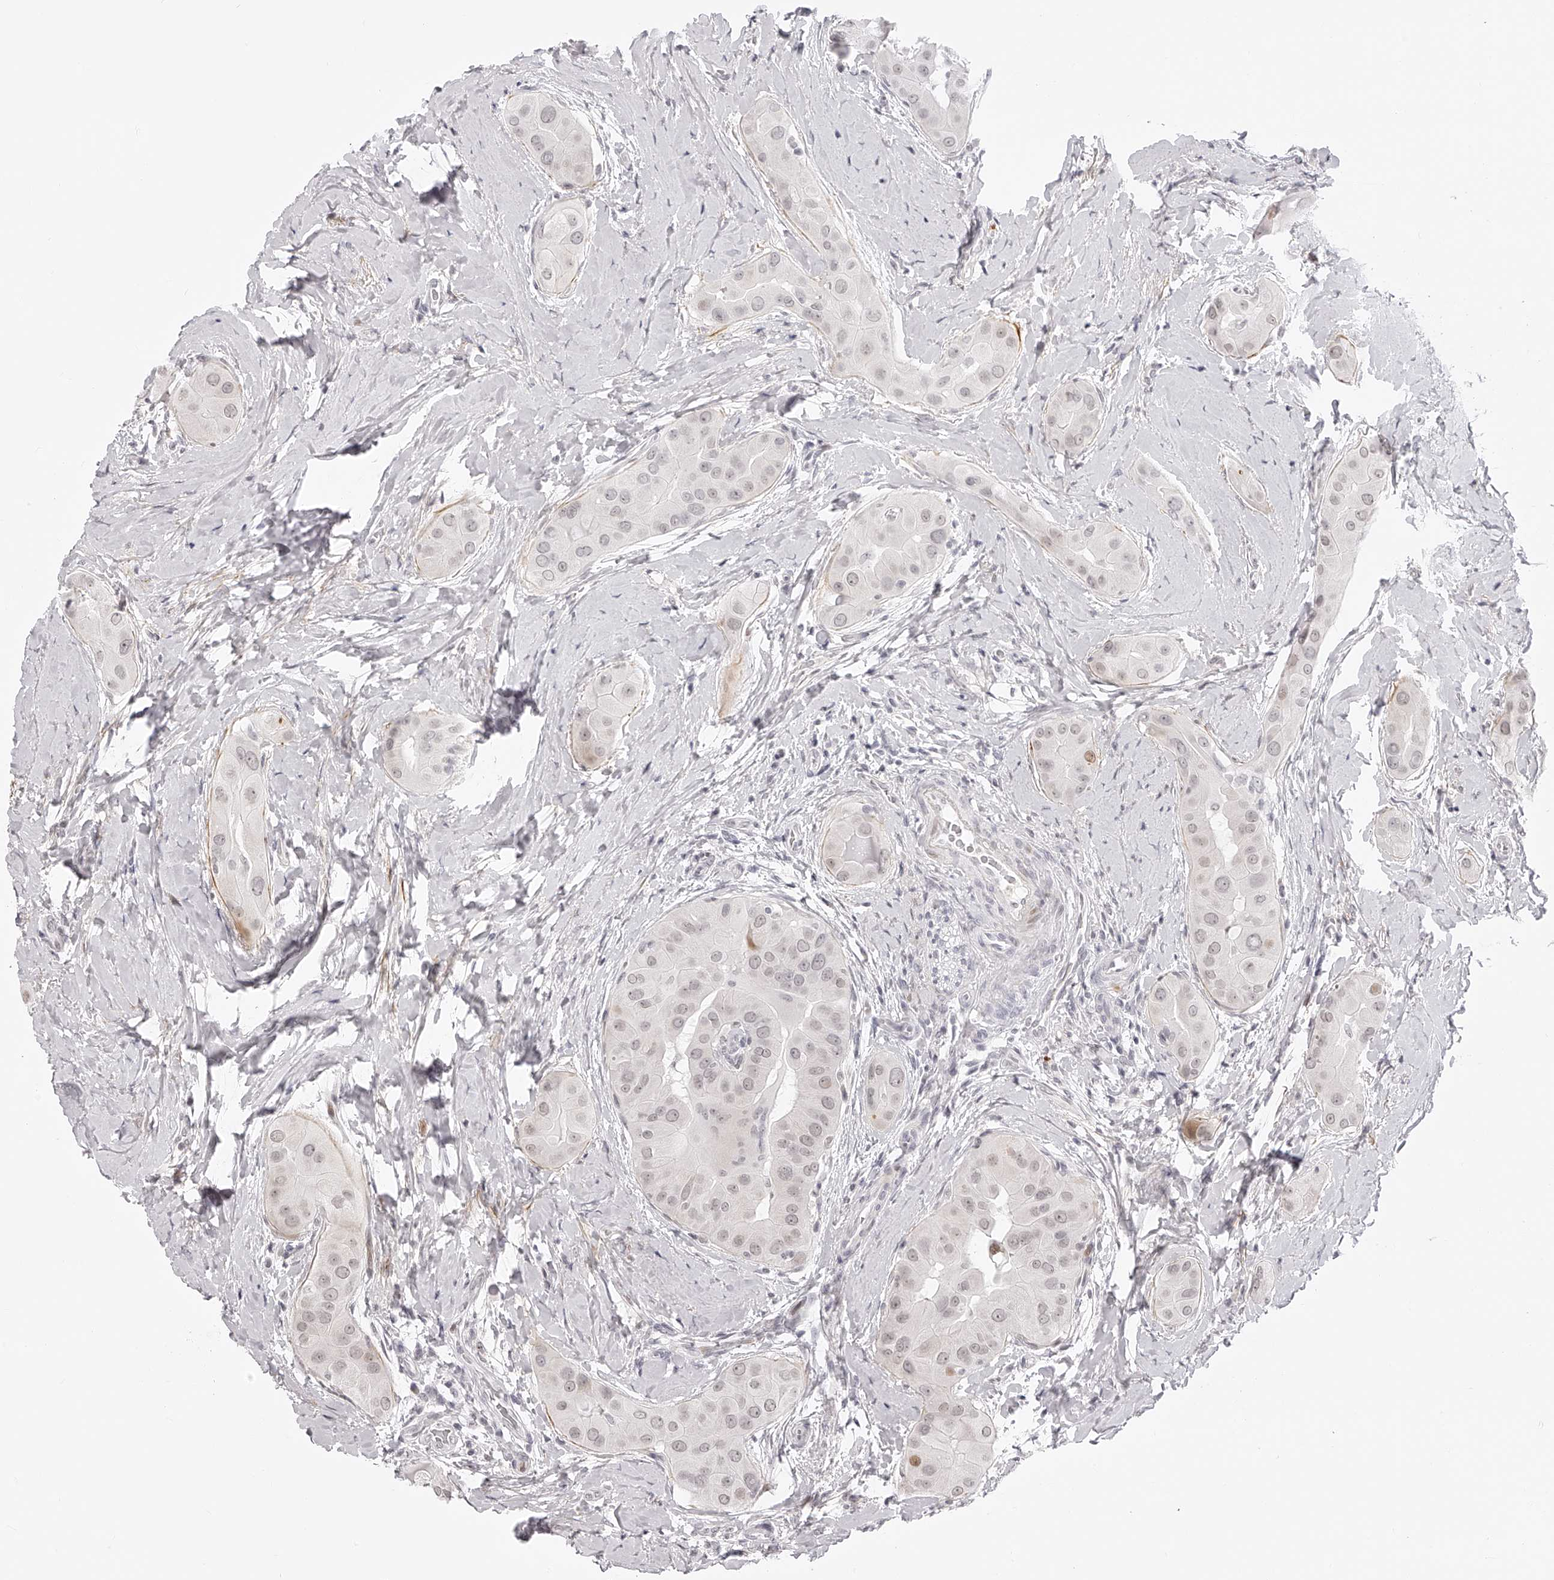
{"staining": {"intensity": "moderate", "quantity": "<25%", "location": "nuclear"}, "tissue": "thyroid cancer", "cell_type": "Tumor cells", "image_type": "cancer", "snomed": [{"axis": "morphology", "description": "Papillary adenocarcinoma, NOS"}, {"axis": "topography", "description": "Thyroid gland"}], "caption": "Immunohistochemical staining of thyroid cancer (papillary adenocarcinoma) demonstrates low levels of moderate nuclear expression in approximately <25% of tumor cells. The staining was performed using DAB, with brown indicating positive protein expression. Nuclei are stained blue with hematoxylin.", "gene": "PLEKHG1", "patient": {"sex": "male", "age": 33}}